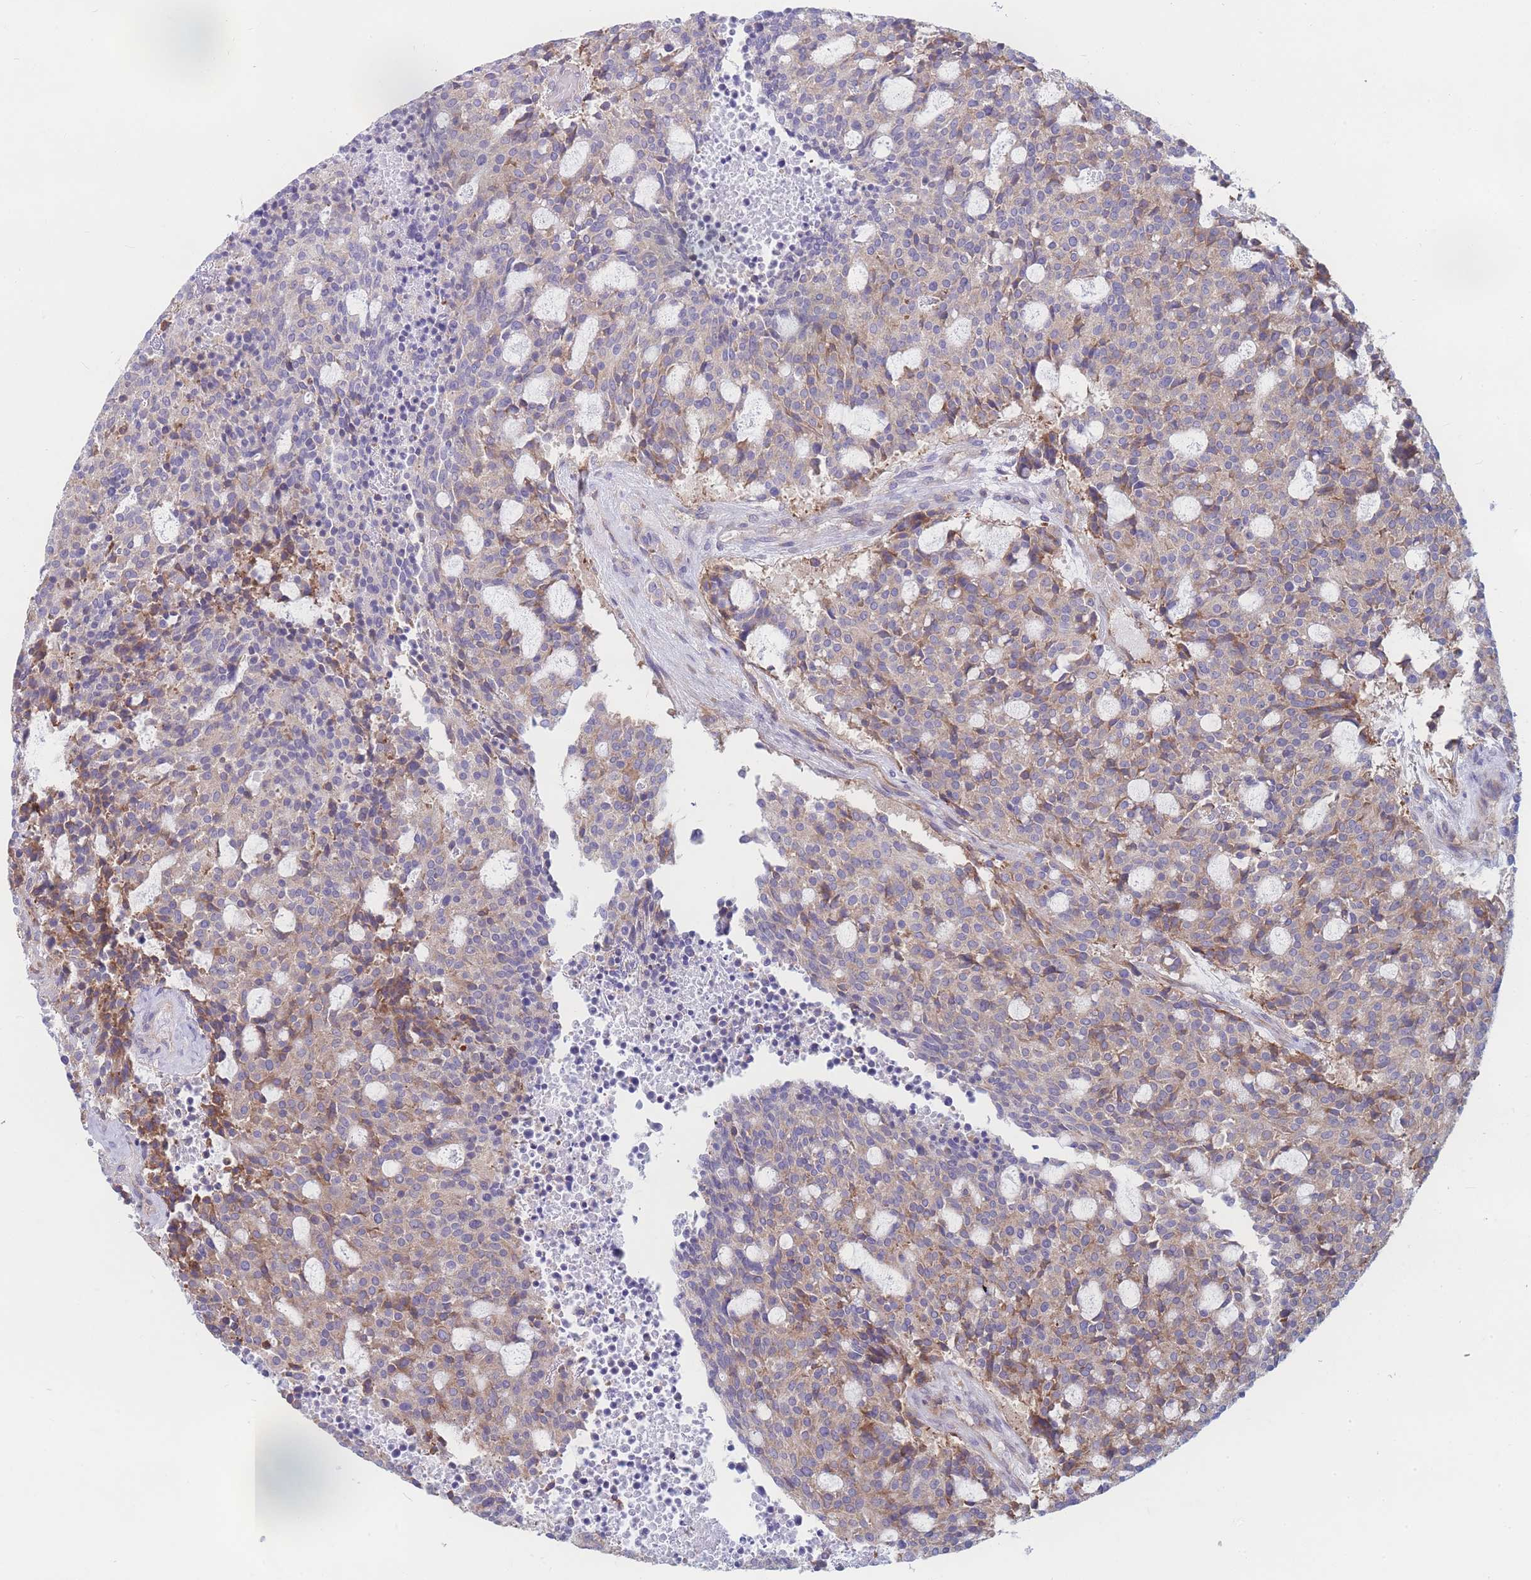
{"staining": {"intensity": "moderate", "quantity": "25%-75%", "location": "cytoplasmic/membranous"}, "tissue": "carcinoid", "cell_type": "Tumor cells", "image_type": "cancer", "snomed": [{"axis": "morphology", "description": "Carcinoid, malignant, NOS"}, {"axis": "topography", "description": "Pancreas"}], "caption": "Approximately 25%-75% of tumor cells in human carcinoid show moderate cytoplasmic/membranous protein expression as visualized by brown immunohistochemical staining.", "gene": "RPL8", "patient": {"sex": "female", "age": 54}}